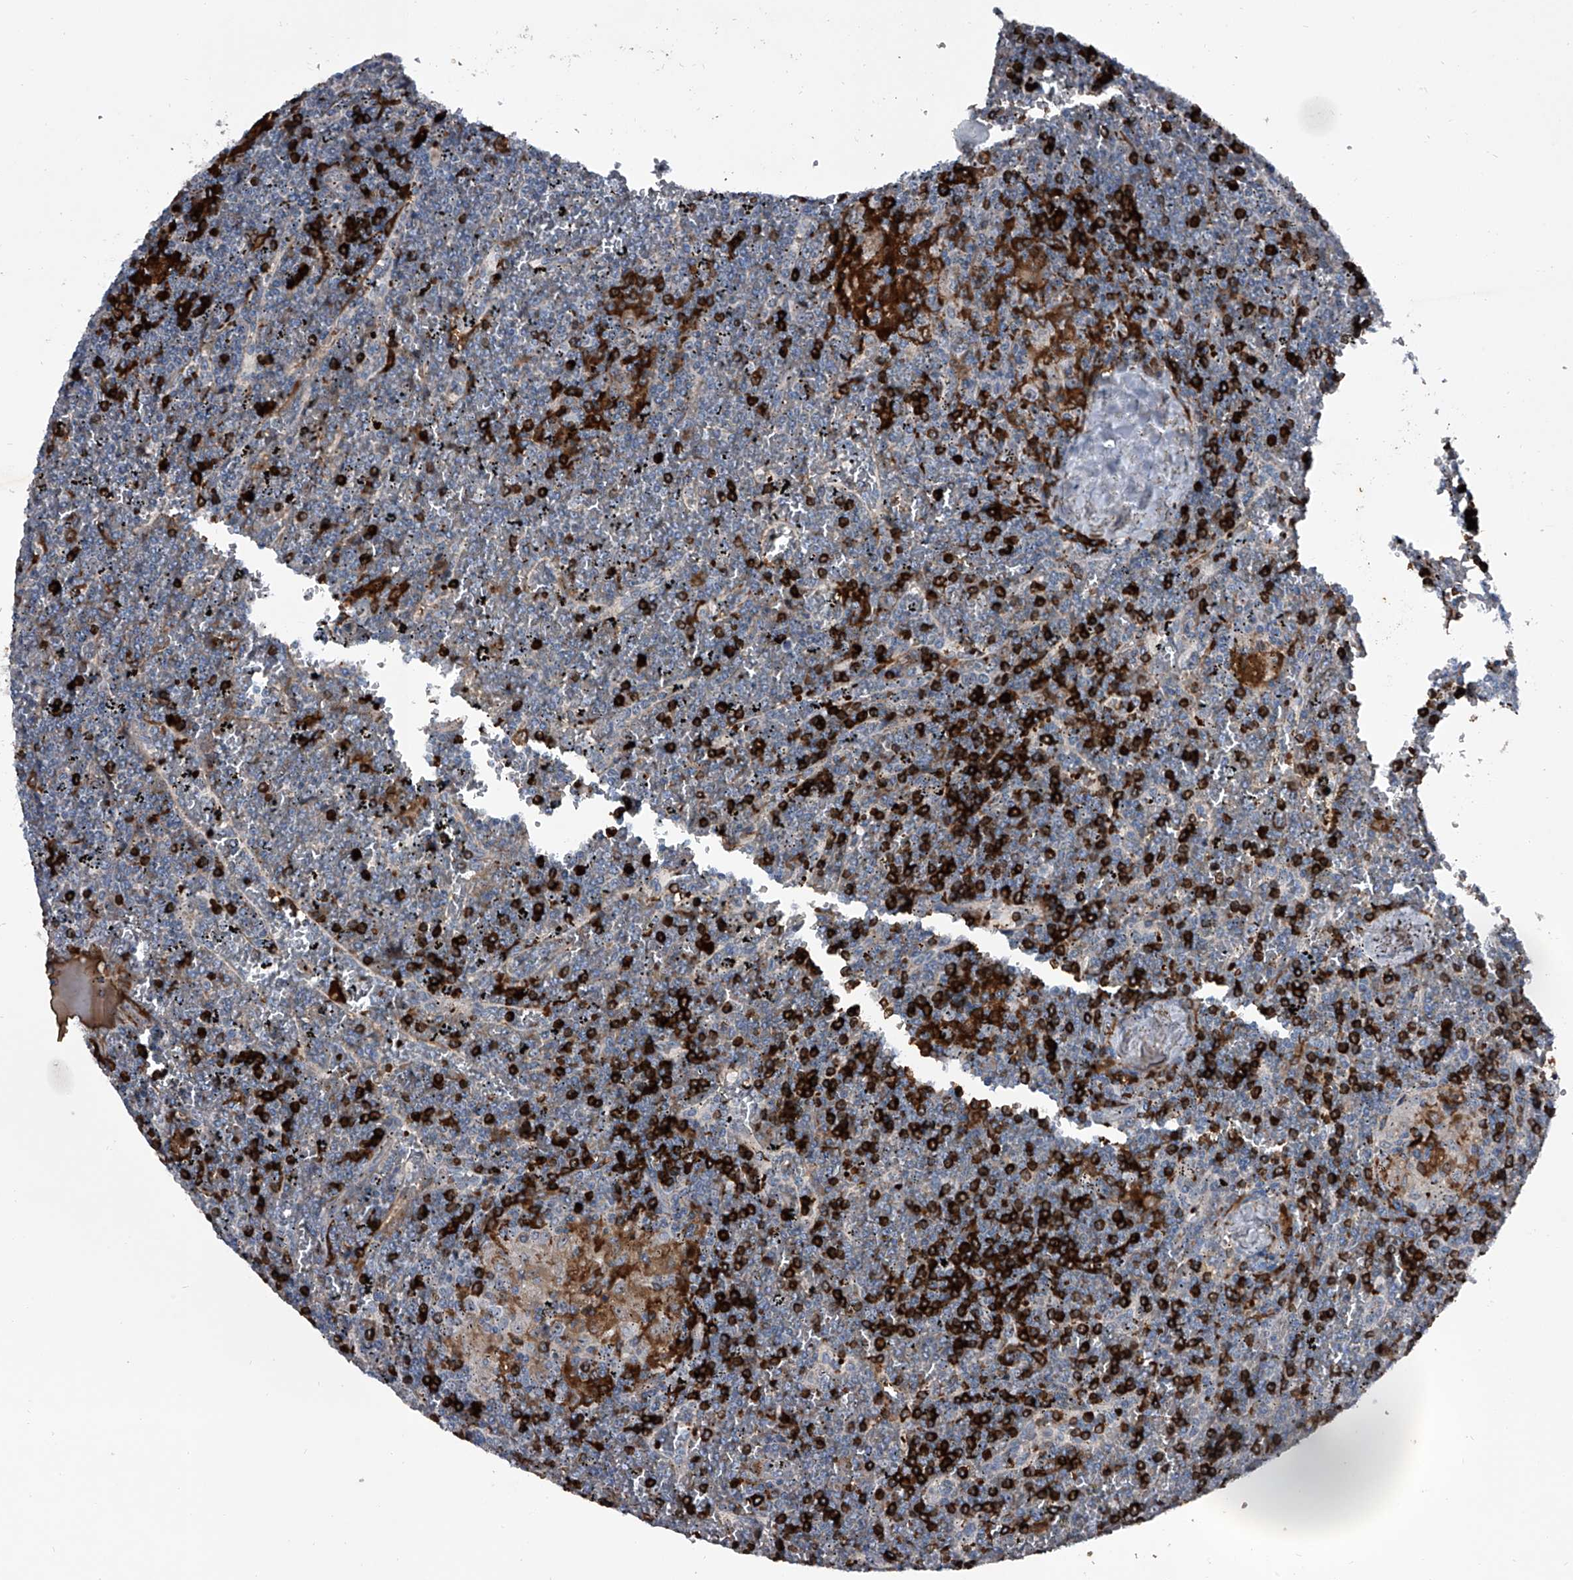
{"staining": {"intensity": "negative", "quantity": "none", "location": "none"}, "tissue": "lymphoma", "cell_type": "Tumor cells", "image_type": "cancer", "snomed": [{"axis": "morphology", "description": "Malignant lymphoma, non-Hodgkin's type, Low grade"}, {"axis": "topography", "description": "Spleen"}], "caption": "Immunohistochemistry photomicrograph of malignant lymphoma, non-Hodgkin's type (low-grade) stained for a protein (brown), which demonstrates no staining in tumor cells.", "gene": "CEP85L", "patient": {"sex": "female", "age": 19}}